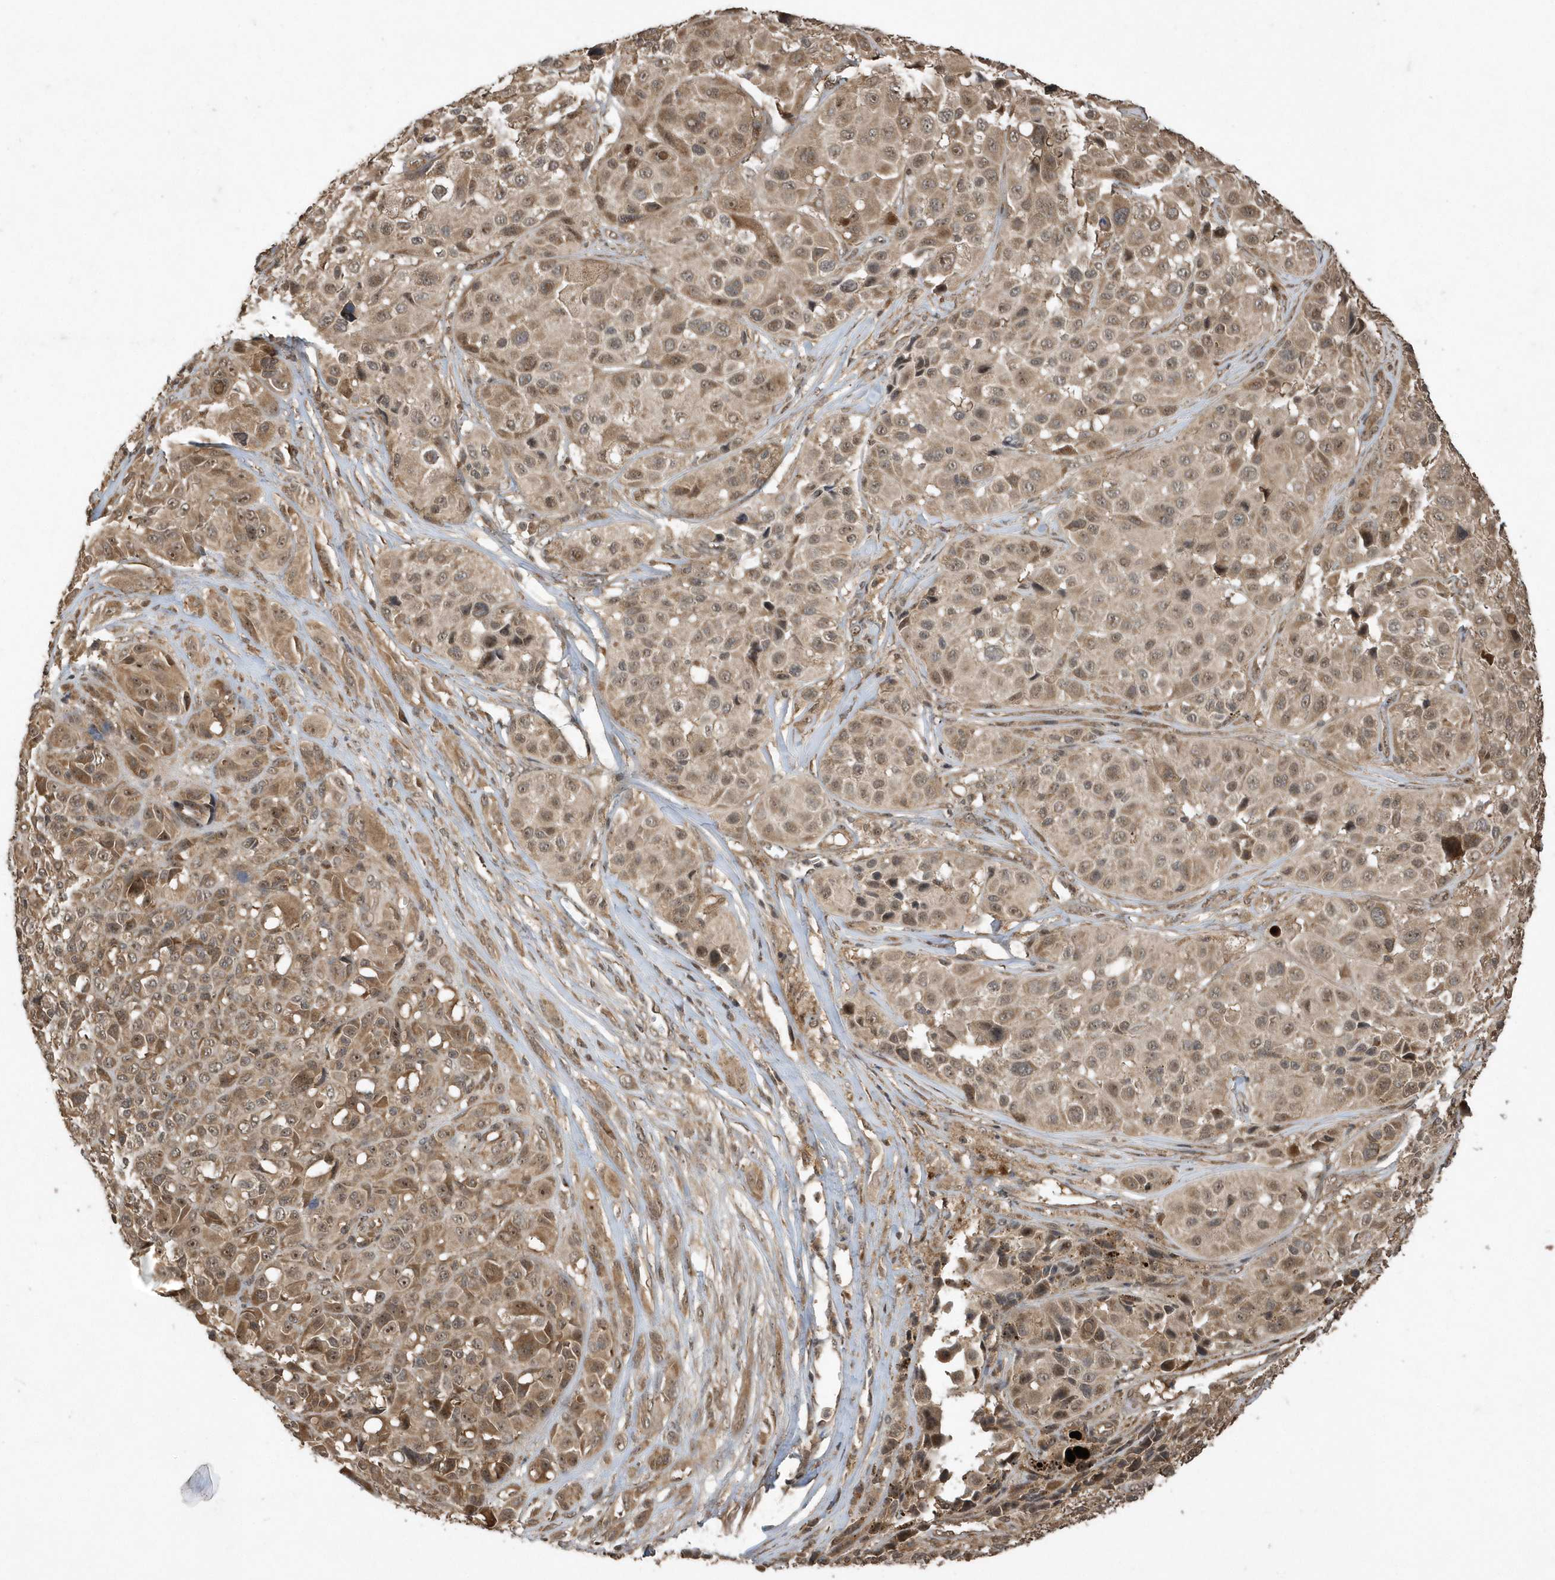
{"staining": {"intensity": "moderate", "quantity": ">75%", "location": "cytoplasmic/membranous,nuclear"}, "tissue": "melanoma", "cell_type": "Tumor cells", "image_type": "cancer", "snomed": [{"axis": "morphology", "description": "Malignant melanoma, NOS"}, {"axis": "topography", "description": "Skin of trunk"}], "caption": "Melanoma stained for a protein (brown) demonstrates moderate cytoplasmic/membranous and nuclear positive expression in approximately >75% of tumor cells.", "gene": "WASHC5", "patient": {"sex": "male", "age": 71}}